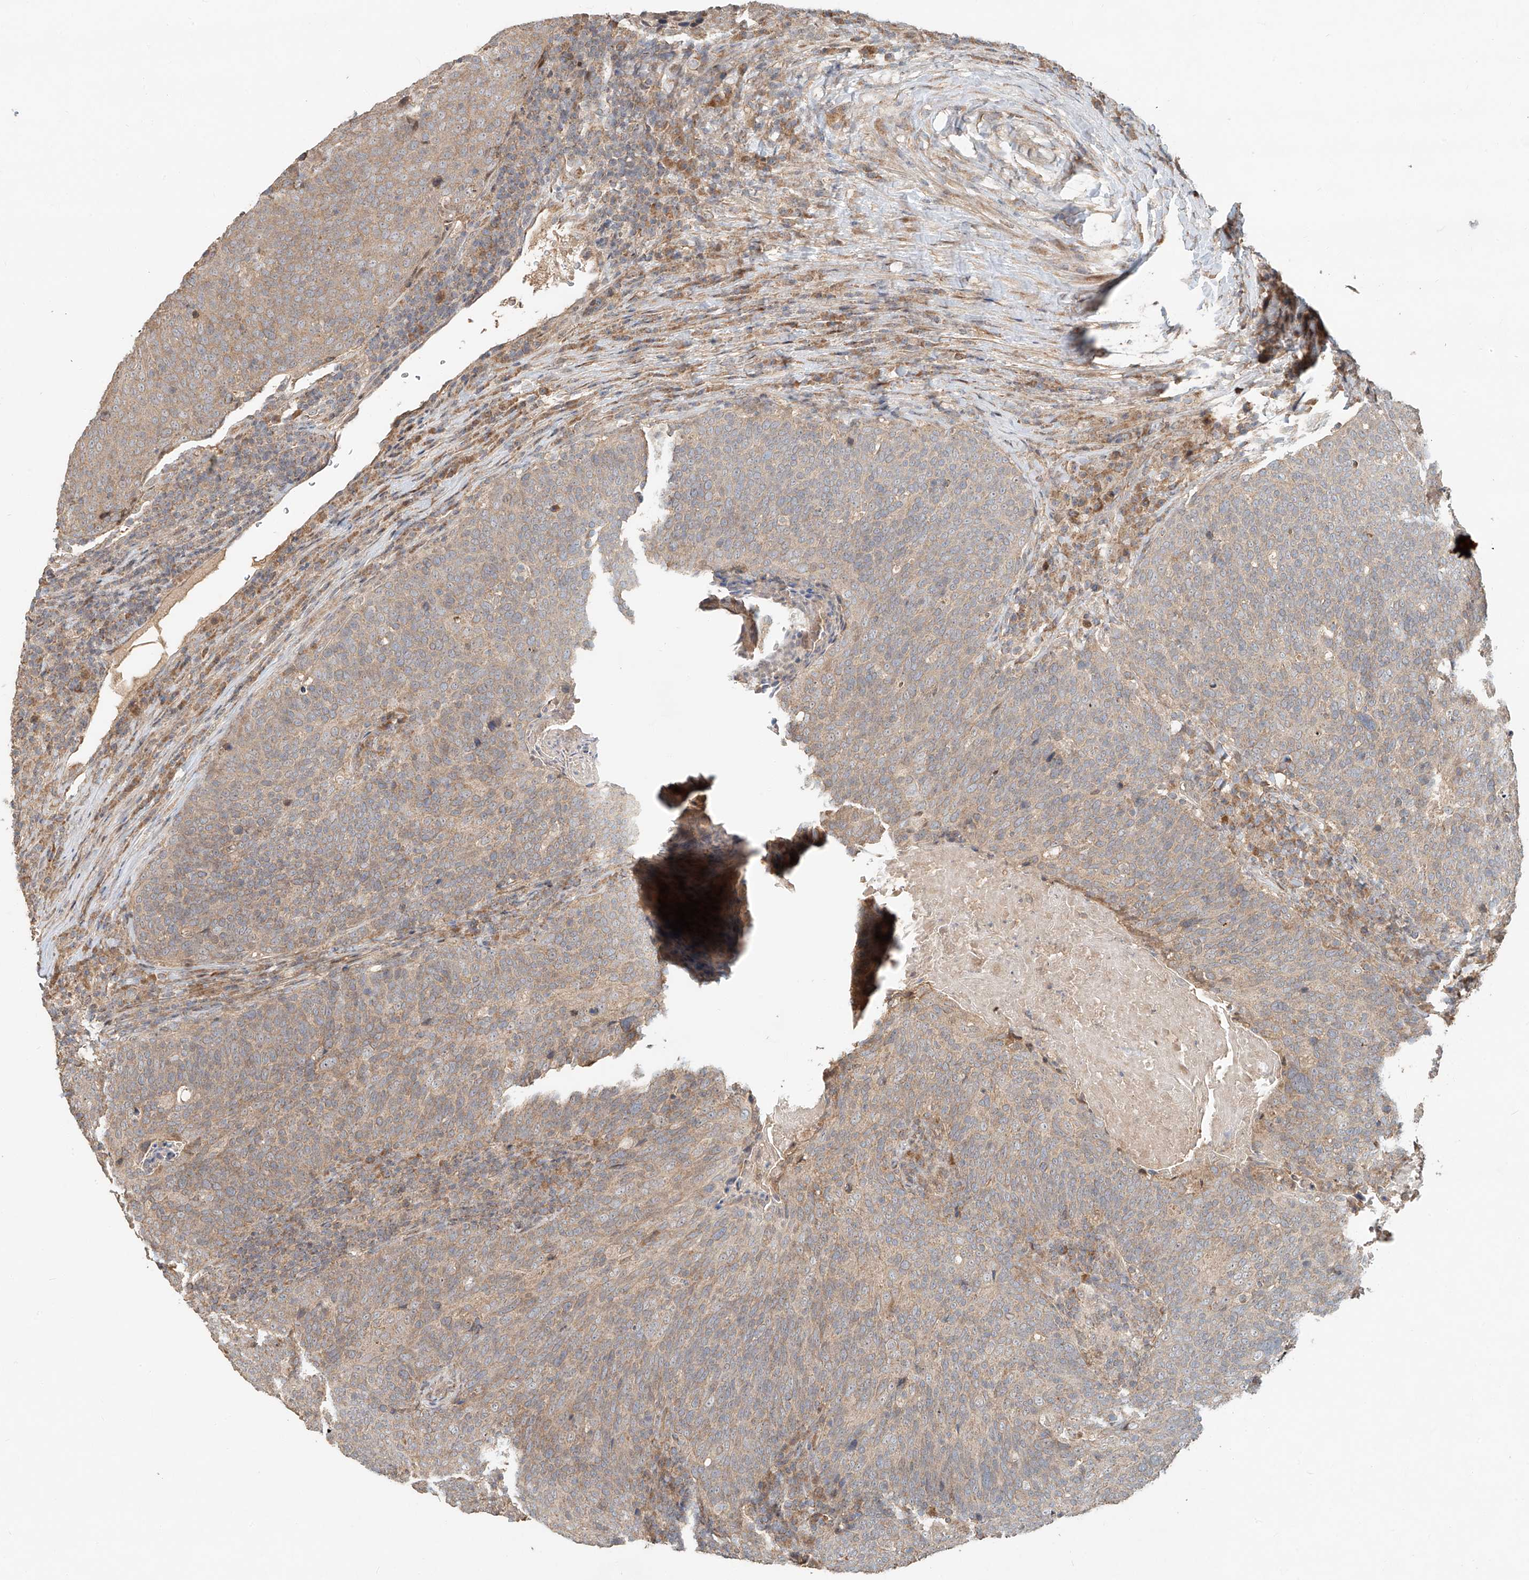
{"staining": {"intensity": "weak", "quantity": "<25%", "location": "cytoplasmic/membranous"}, "tissue": "head and neck cancer", "cell_type": "Tumor cells", "image_type": "cancer", "snomed": [{"axis": "morphology", "description": "Squamous cell carcinoma, NOS"}, {"axis": "morphology", "description": "Squamous cell carcinoma, metastatic, NOS"}, {"axis": "topography", "description": "Lymph node"}, {"axis": "topography", "description": "Head-Neck"}], "caption": "Metastatic squamous cell carcinoma (head and neck) was stained to show a protein in brown. There is no significant expression in tumor cells.", "gene": "TMEM61", "patient": {"sex": "male", "age": 62}}